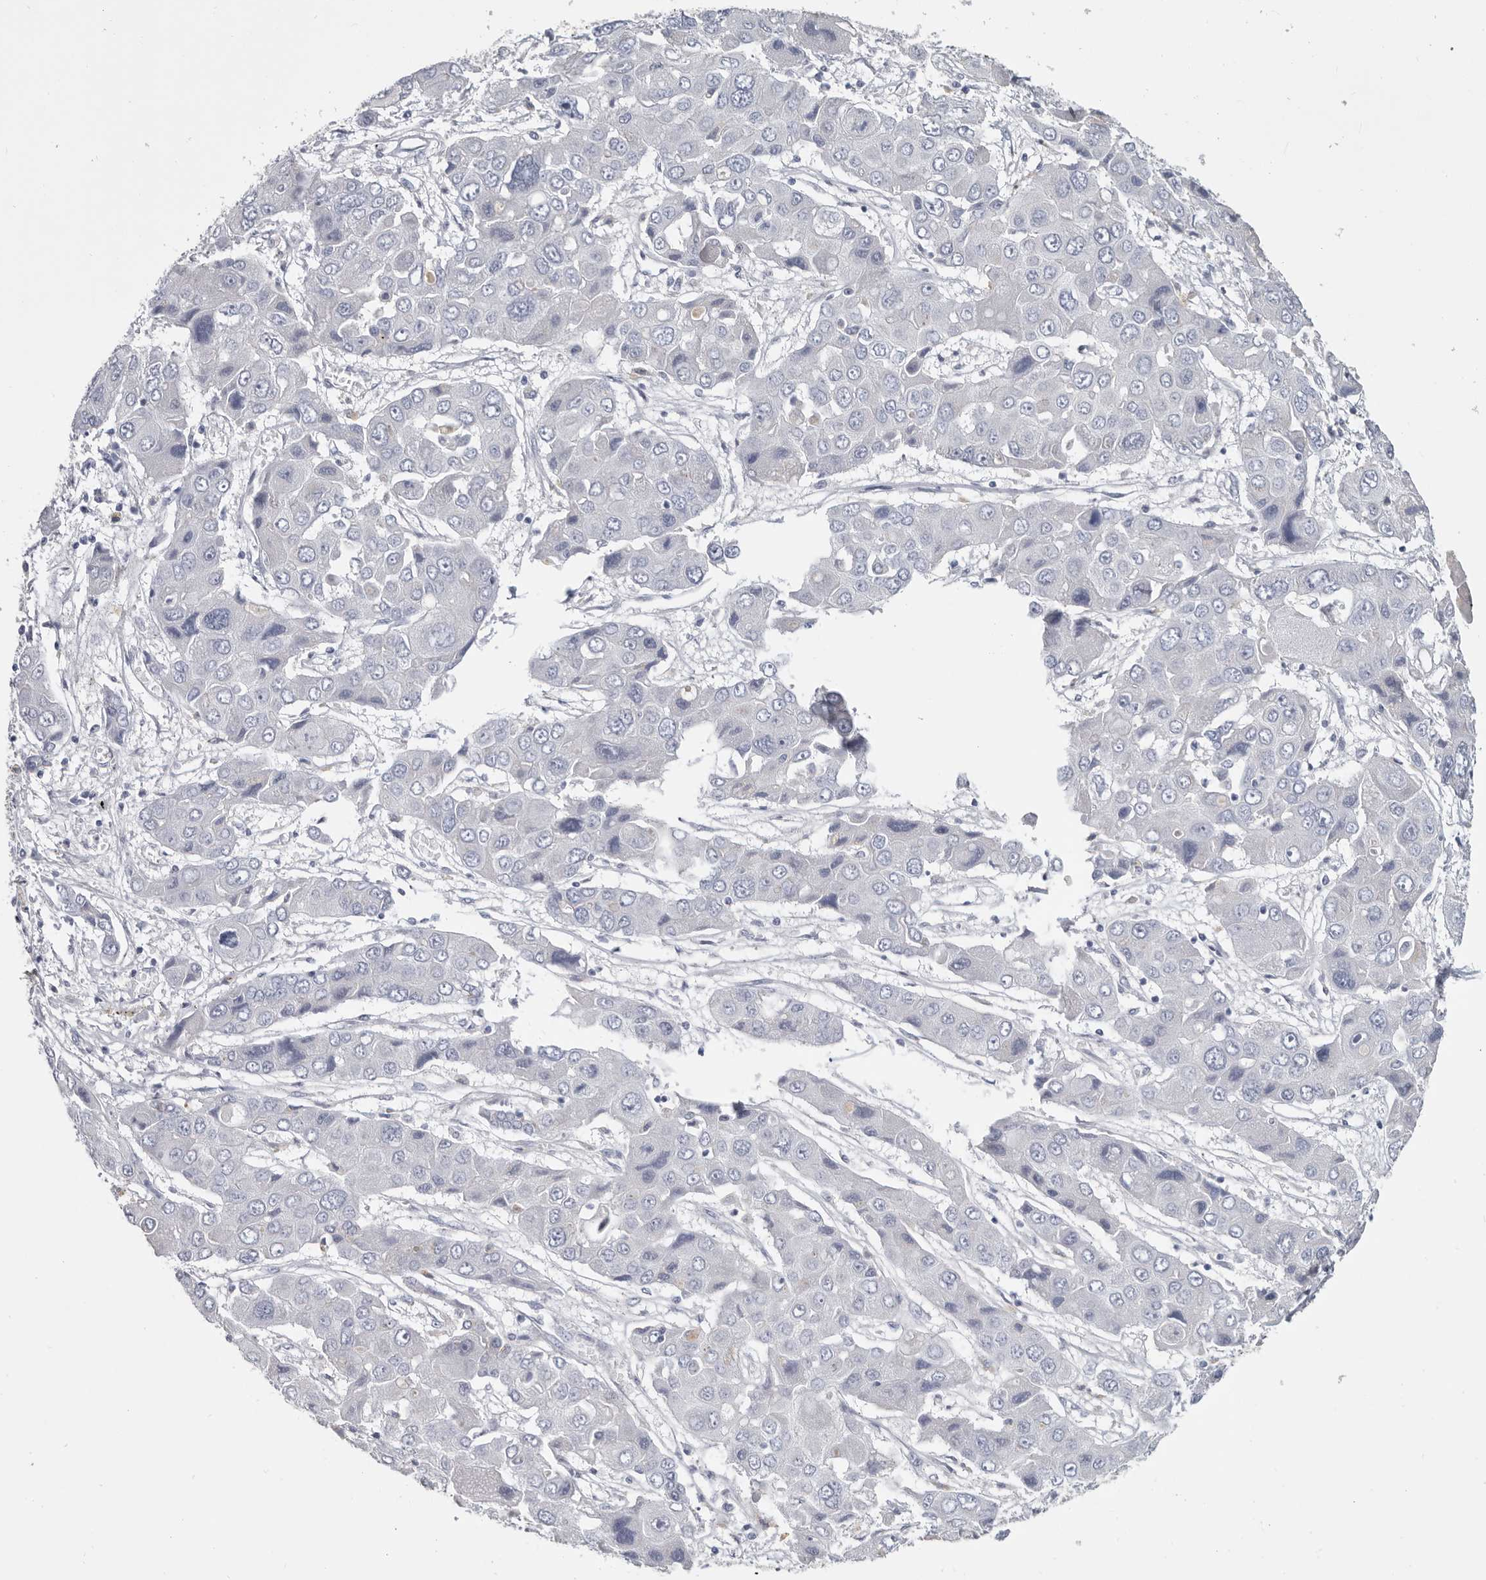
{"staining": {"intensity": "negative", "quantity": "none", "location": "none"}, "tissue": "liver cancer", "cell_type": "Tumor cells", "image_type": "cancer", "snomed": [{"axis": "morphology", "description": "Cholangiocarcinoma"}, {"axis": "topography", "description": "Liver"}], "caption": "High power microscopy histopathology image of an immunohistochemistry histopathology image of liver cancer, revealing no significant expression in tumor cells. Brightfield microscopy of immunohistochemistry stained with DAB (3,3'-diaminobenzidine) (brown) and hematoxylin (blue), captured at high magnification.", "gene": "WRAP73", "patient": {"sex": "male", "age": 67}}